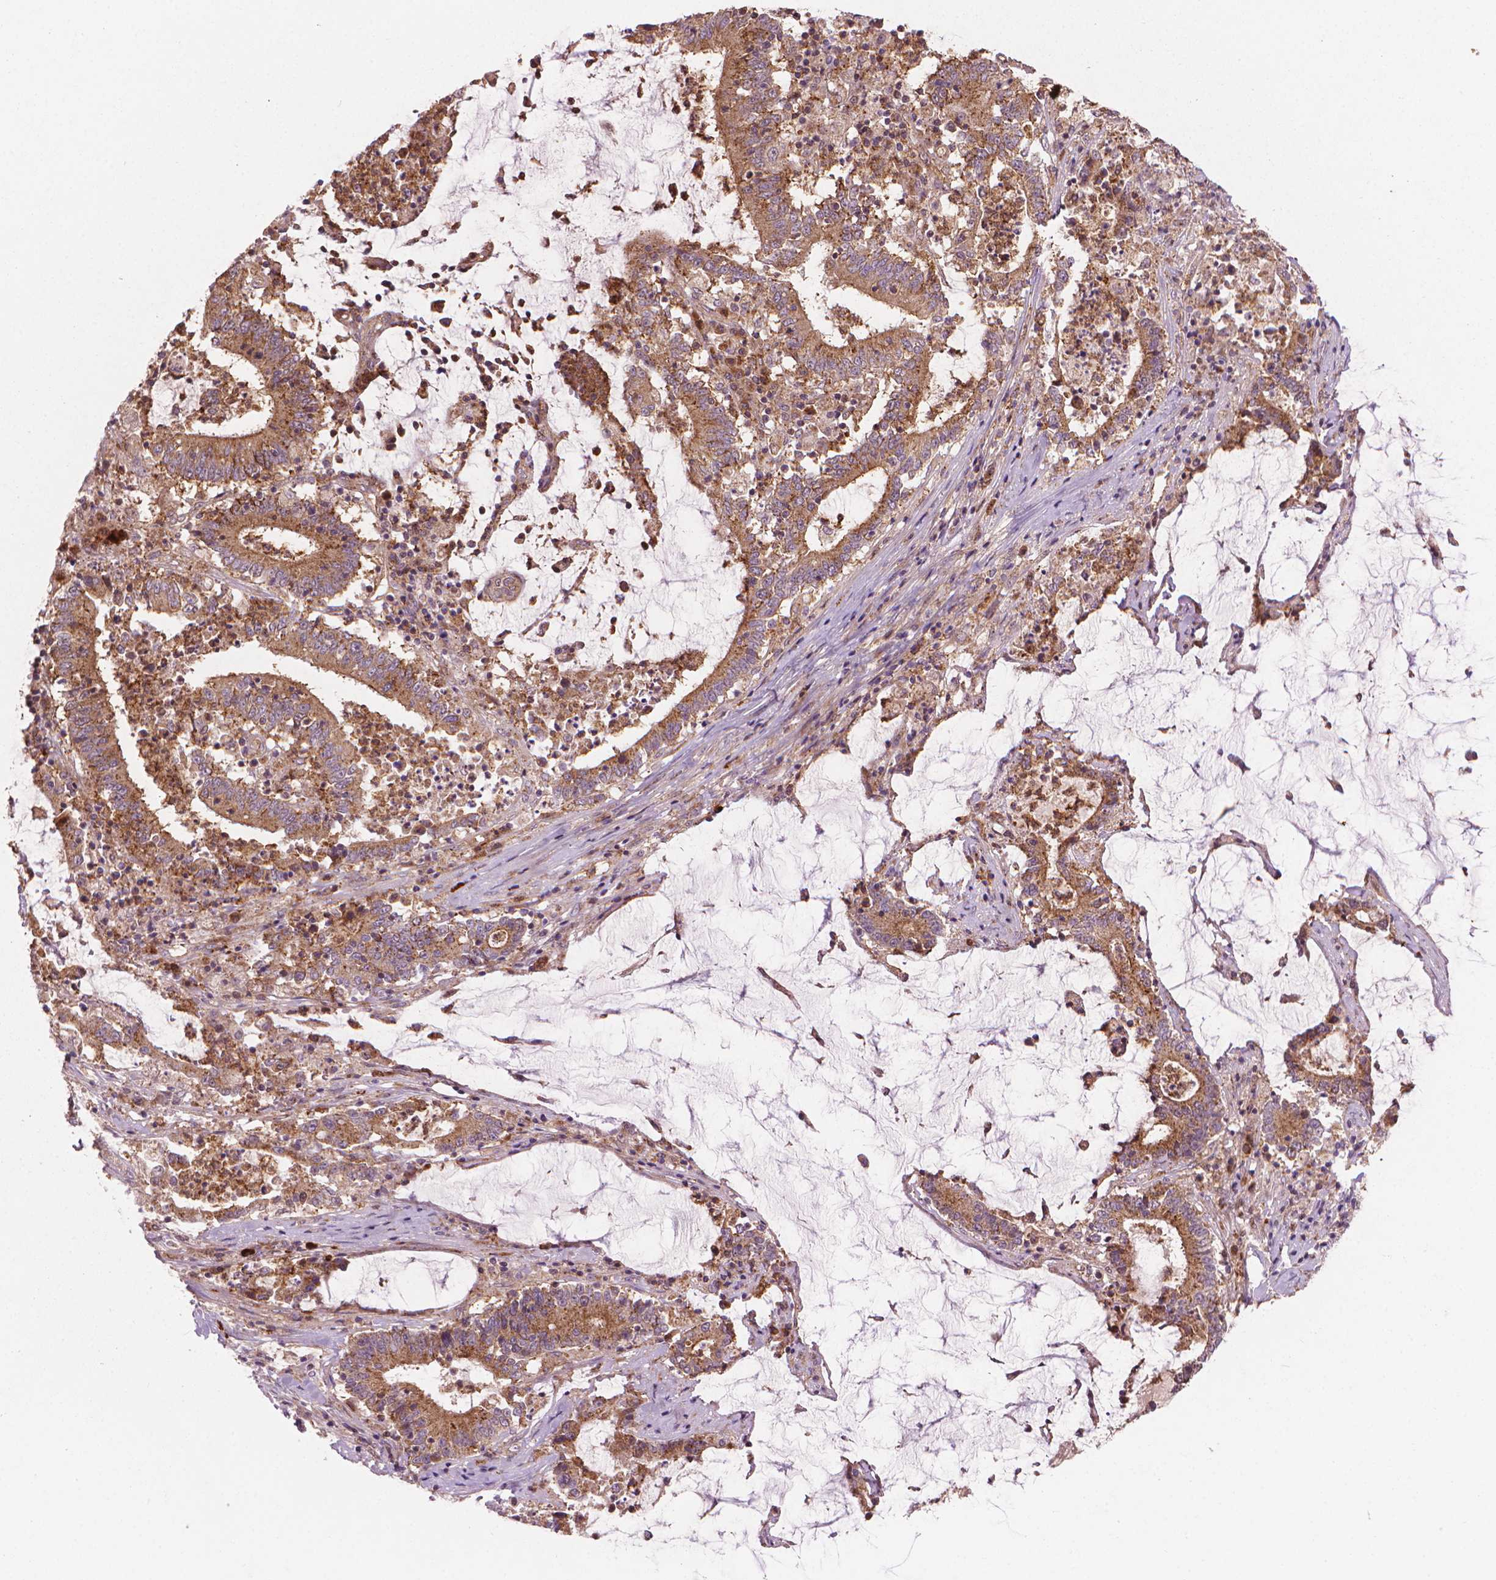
{"staining": {"intensity": "moderate", "quantity": ">75%", "location": "cytoplasmic/membranous"}, "tissue": "stomach cancer", "cell_type": "Tumor cells", "image_type": "cancer", "snomed": [{"axis": "morphology", "description": "Adenocarcinoma, NOS"}, {"axis": "topography", "description": "Stomach, upper"}], "caption": "About >75% of tumor cells in stomach cancer (adenocarcinoma) show moderate cytoplasmic/membranous protein expression as visualized by brown immunohistochemical staining.", "gene": "VARS2", "patient": {"sex": "male", "age": 68}}